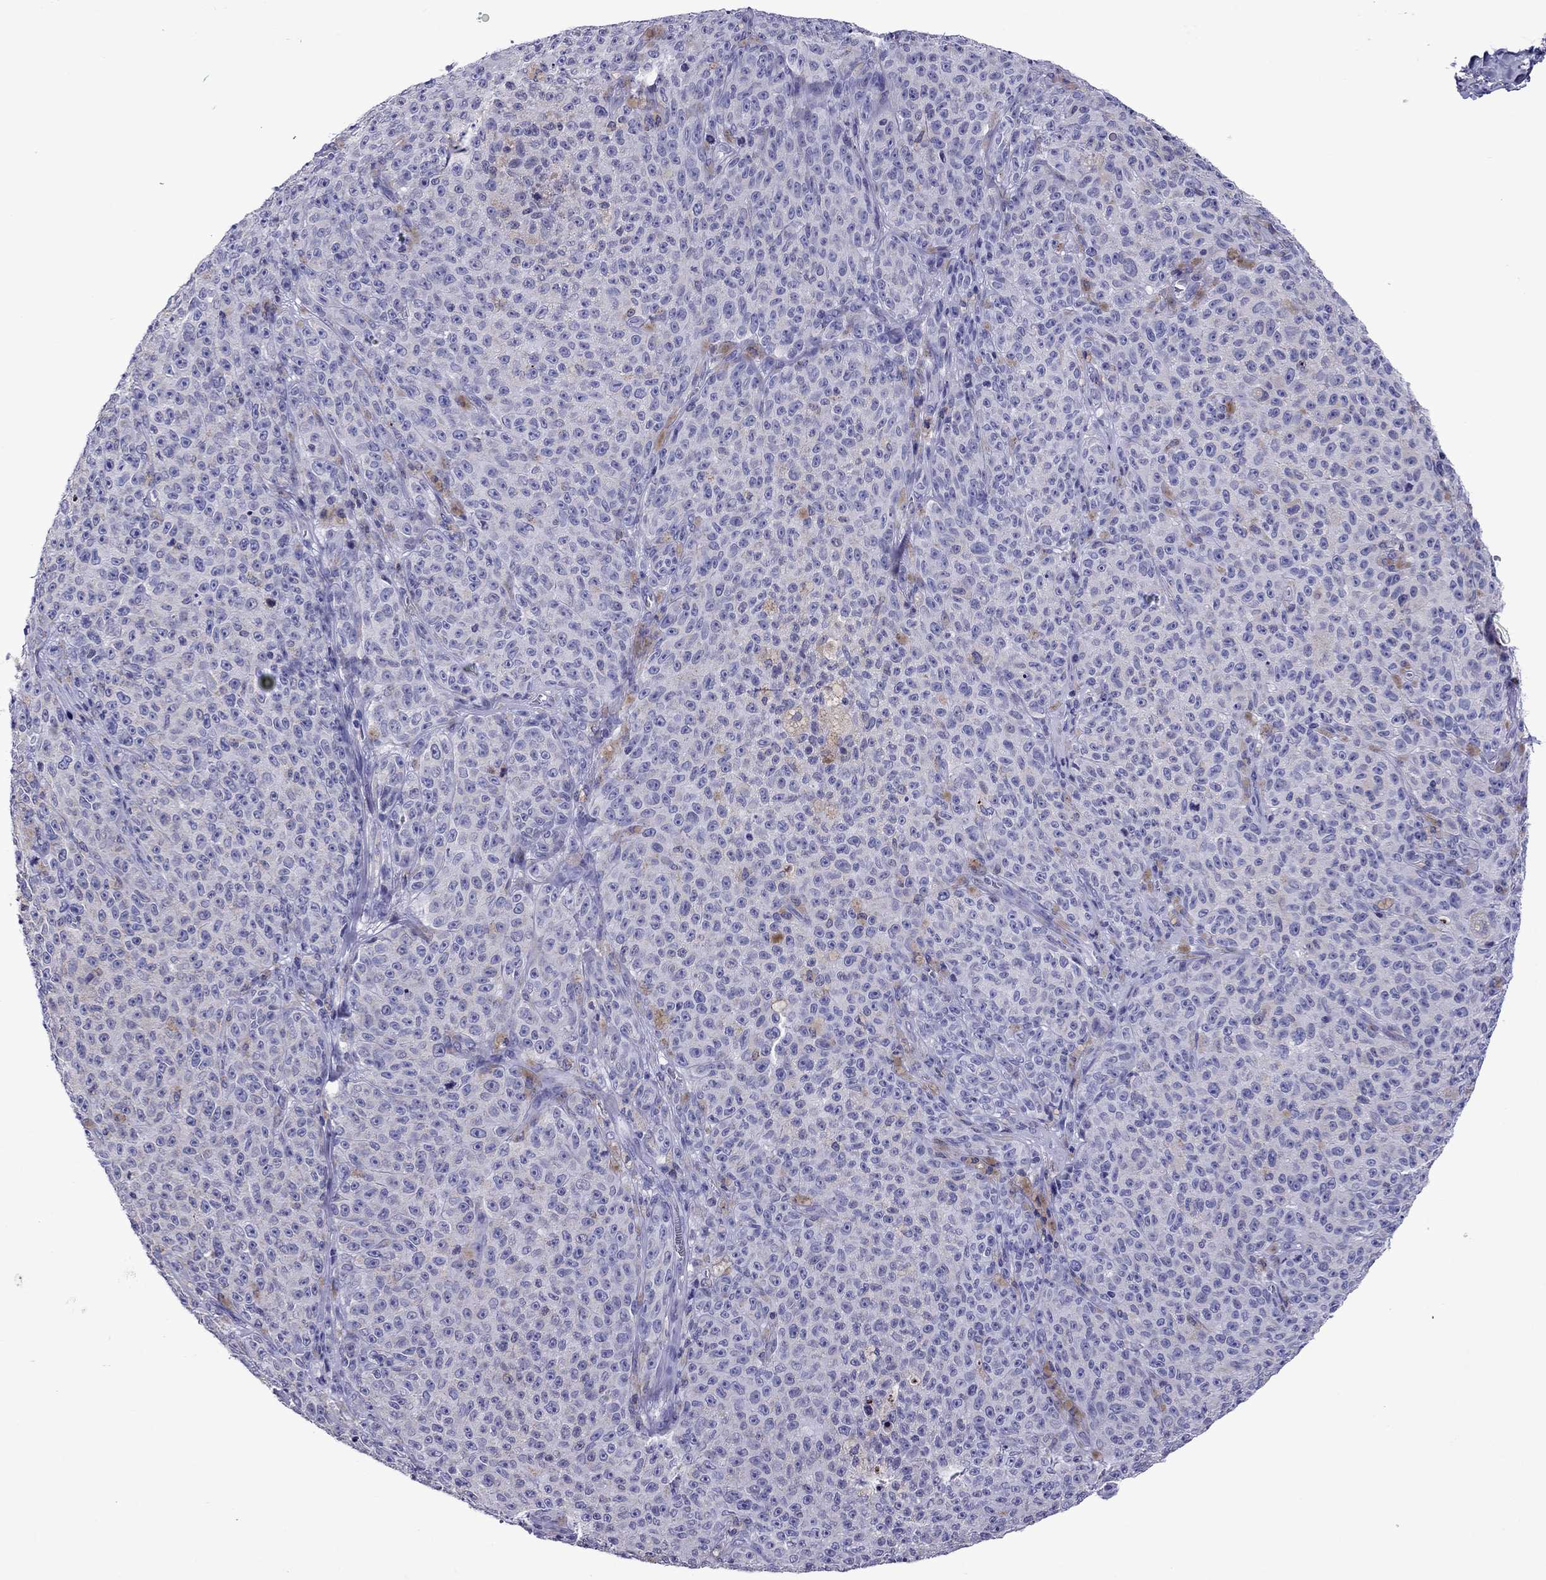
{"staining": {"intensity": "negative", "quantity": "none", "location": "none"}, "tissue": "melanoma", "cell_type": "Tumor cells", "image_type": "cancer", "snomed": [{"axis": "morphology", "description": "Malignant melanoma, NOS"}, {"axis": "topography", "description": "Skin"}], "caption": "Tumor cells are negative for brown protein staining in malignant melanoma.", "gene": "SCG2", "patient": {"sex": "female", "age": 82}}